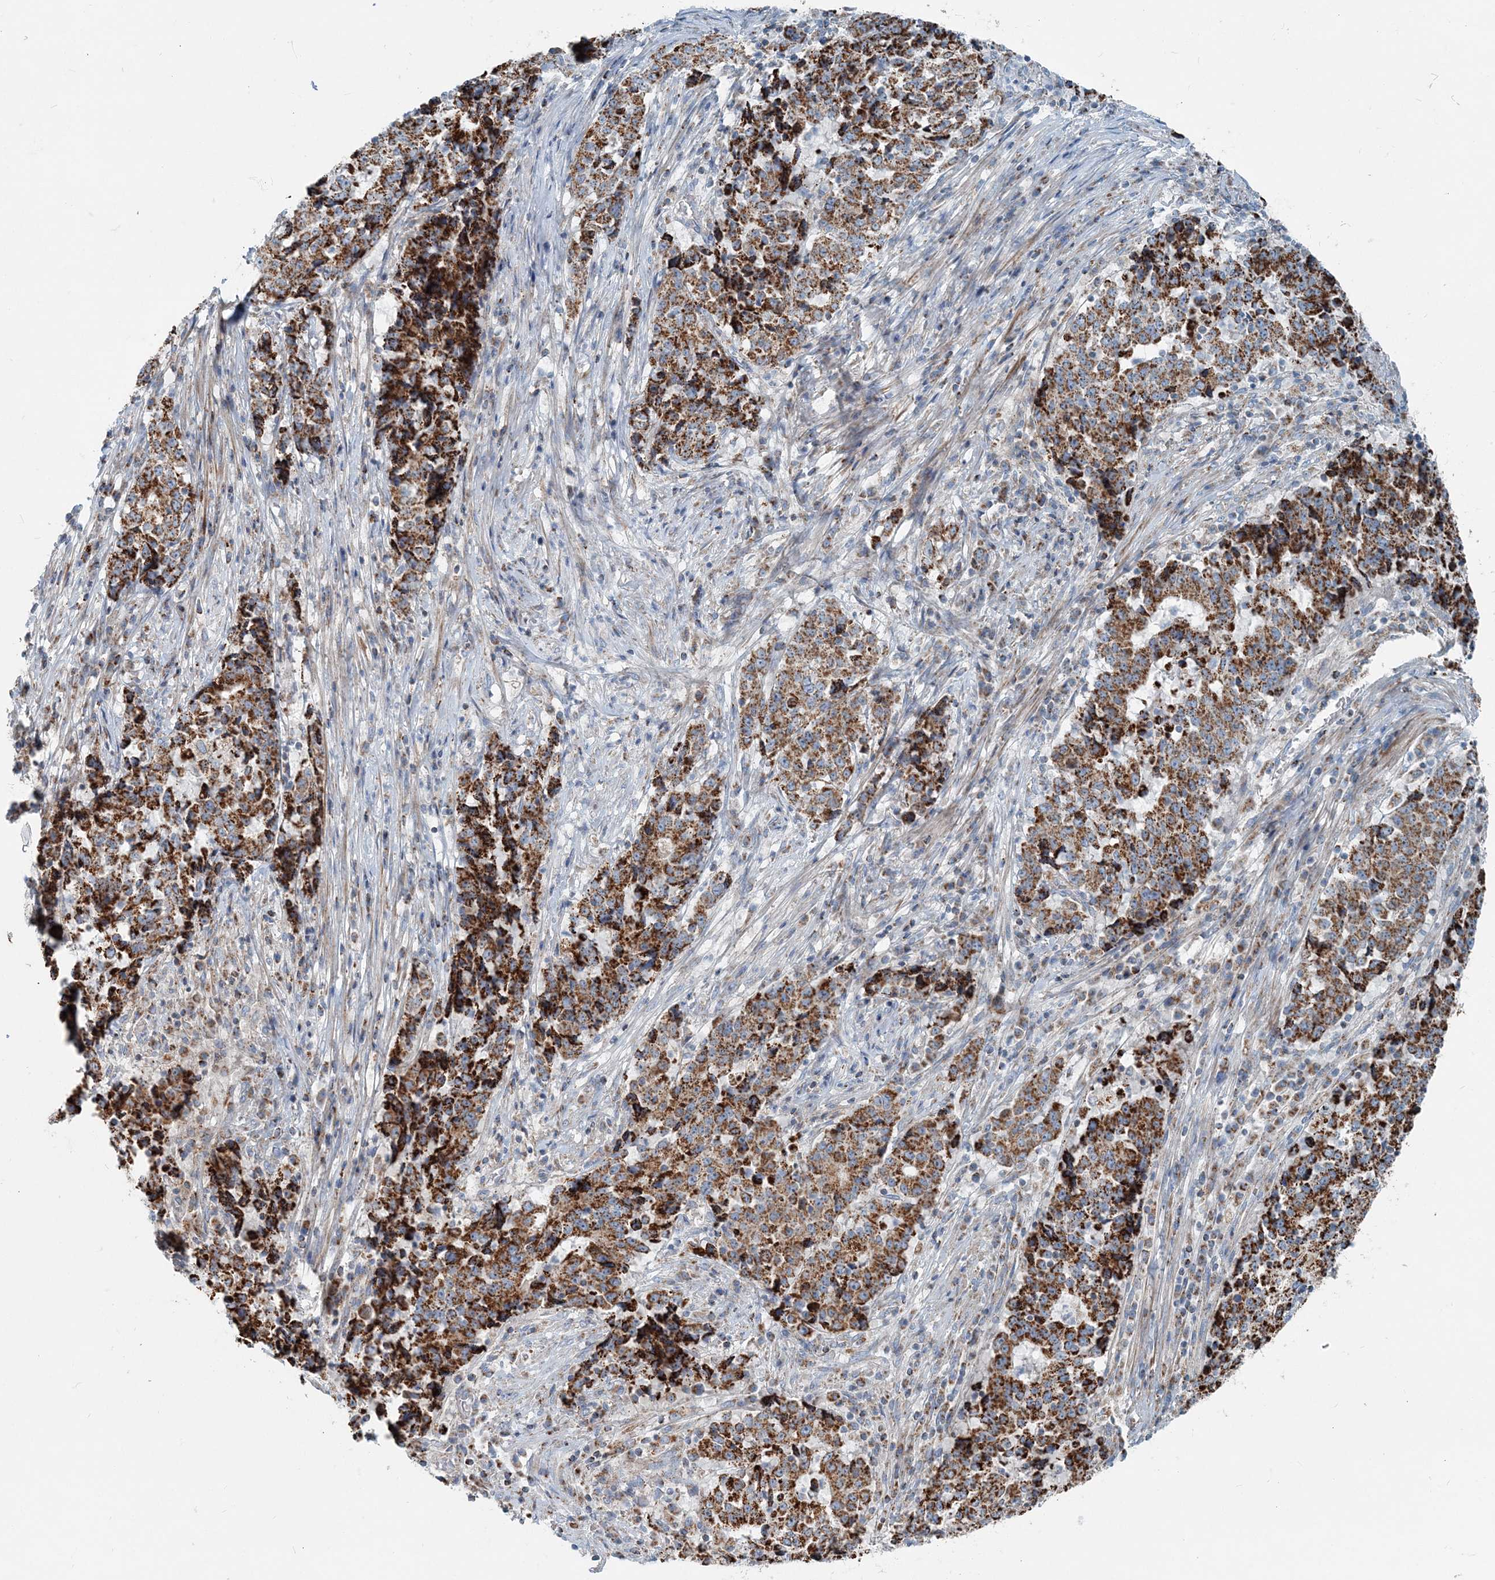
{"staining": {"intensity": "strong", "quantity": ">75%", "location": "cytoplasmic/membranous"}, "tissue": "stomach cancer", "cell_type": "Tumor cells", "image_type": "cancer", "snomed": [{"axis": "morphology", "description": "Adenocarcinoma, NOS"}, {"axis": "topography", "description": "Stomach"}], "caption": "An immunohistochemistry (IHC) image of tumor tissue is shown. Protein staining in brown labels strong cytoplasmic/membranous positivity in adenocarcinoma (stomach) within tumor cells.", "gene": "INTU", "patient": {"sex": "male", "age": 59}}